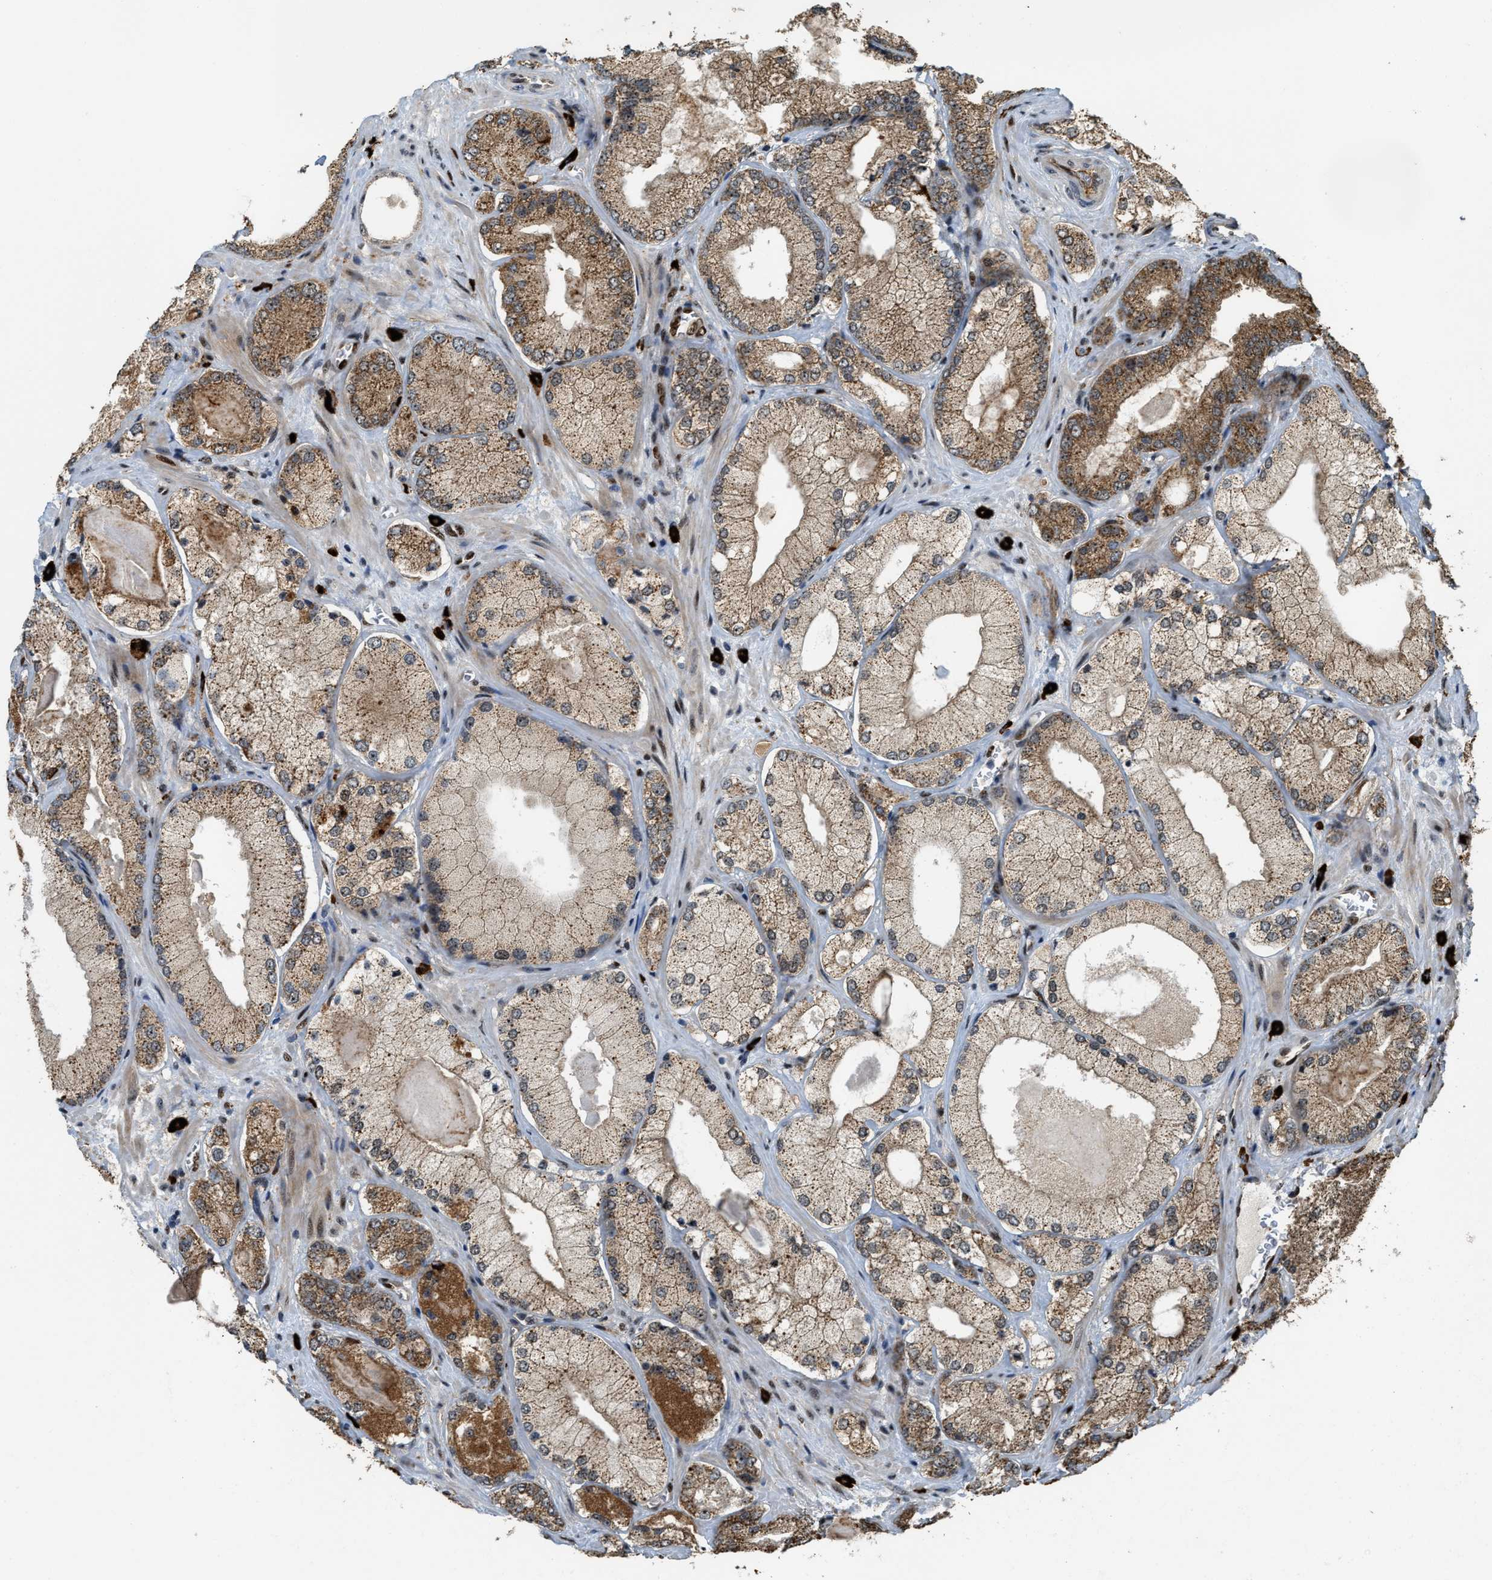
{"staining": {"intensity": "moderate", "quantity": ">75%", "location": "cytoplasmic/membranous,nuclear"}, "tissue": "prostate cancer", "cell_type": "Tumor cells", "image_type": "cancer", "snomed": [{"axis": "morphology", "description": "Adenocarcinoma, Low grade"}, {"axis": "topography", "description": "Prostate"}], "caption": "There is medium levels of moderate cytoplasmic/membranous and nuclear expression in tumor cells of prostate adenocarcinoma (low-grade), as demonstrated by immunohistochemical staining (brown color).", "gene": "ZNF687", "patient": {"sex": "male", "age": 65}}